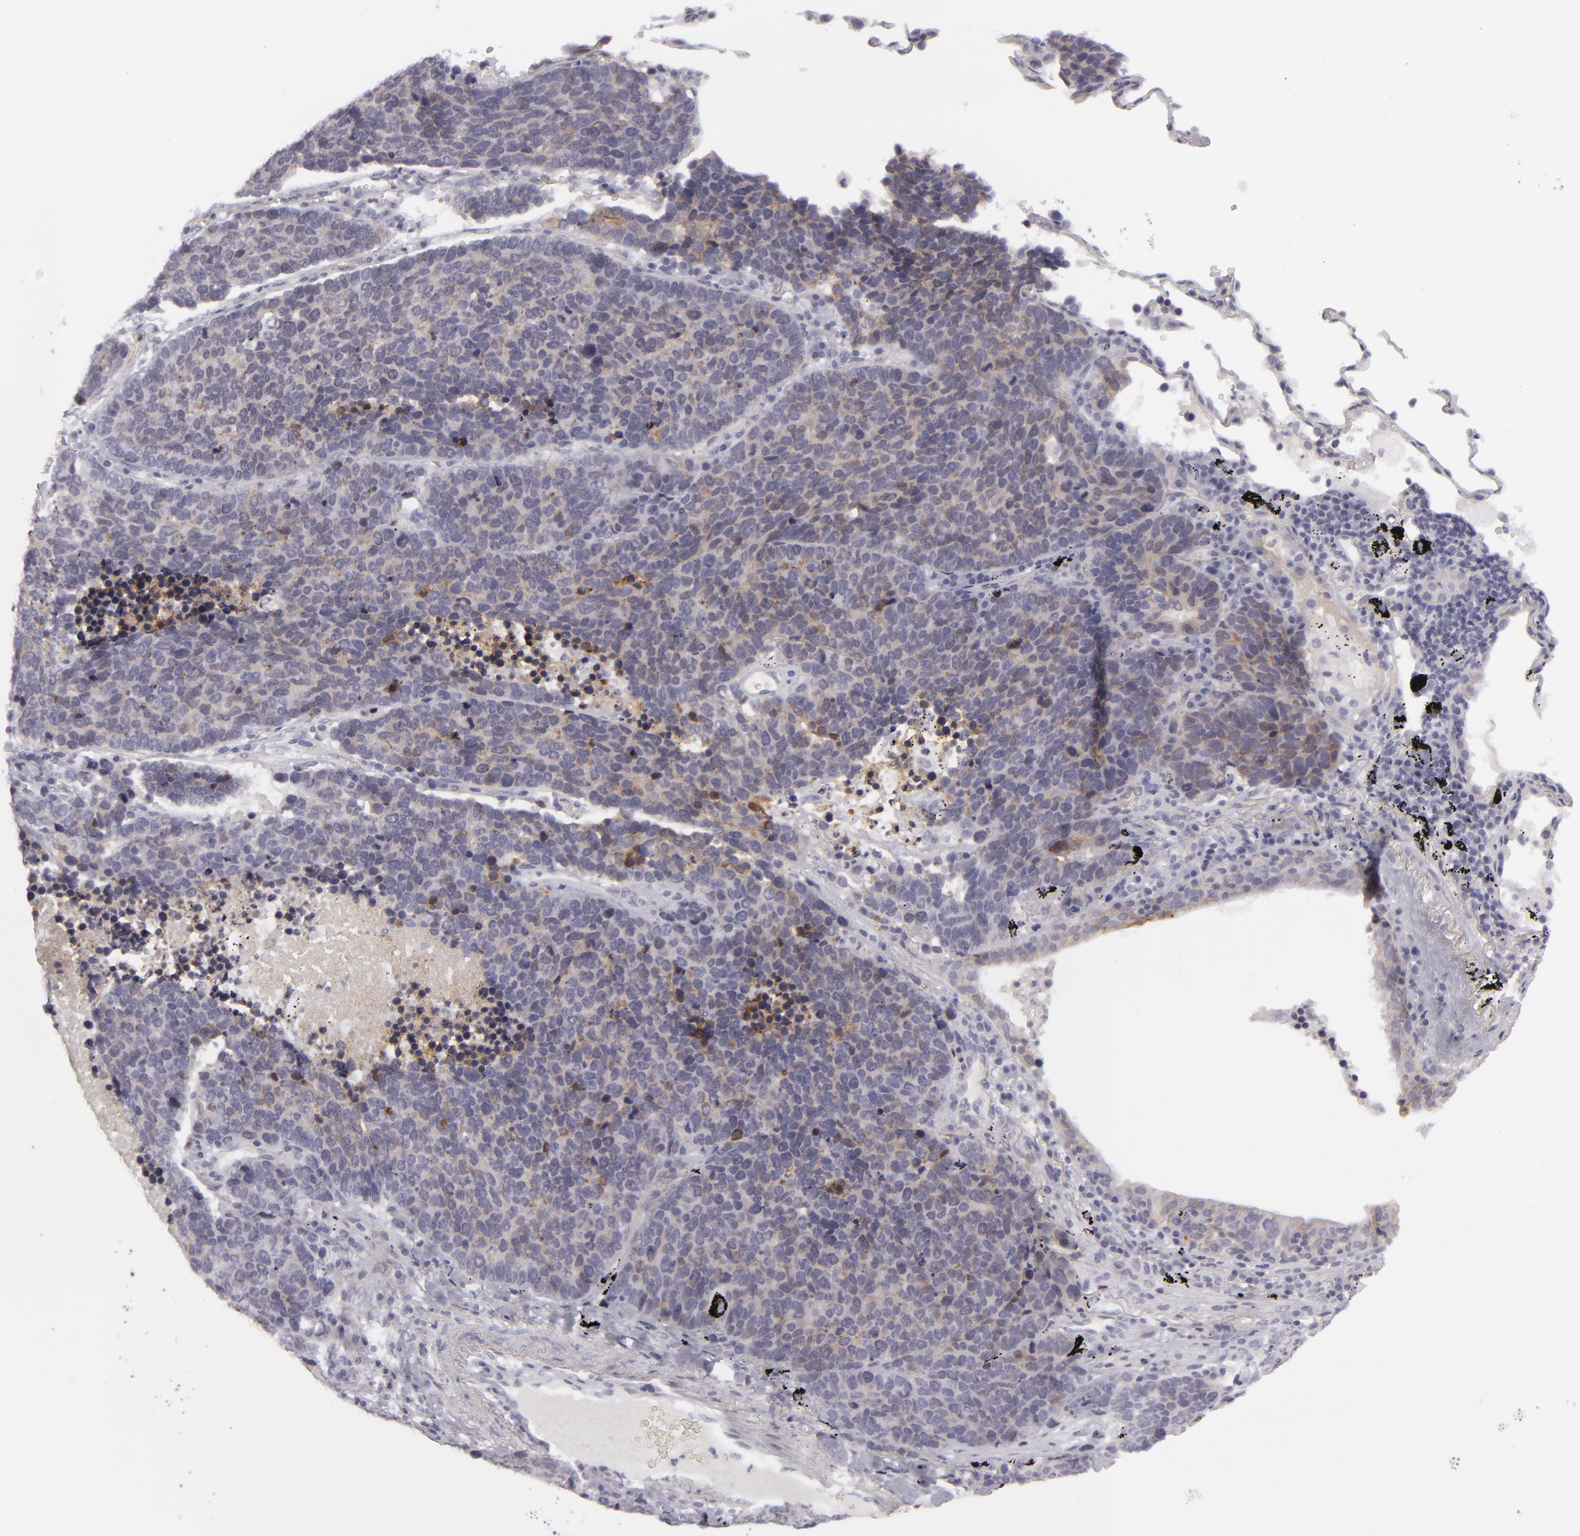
{"staining": {"intensity": "weak", "quantity": "<25%", "location": "cytoplasmic/membranous"}, "tissue": "lung cancer", "cell_type": "Tumor cells", "image_type": "cancer", "snomed": [{"axis": "morphology", "description": "Neoplasm, malignant, NOS"}, {"axis": "topography", "description": "Lung"}], "caption": "This is a histopathology image of immunohistochemistry (IHC) staining of lung neoplasm (malignant), which shows no positivity in tumor cells.", "gene": "JUP", "patient": {"sex": "female", "age": 75}}